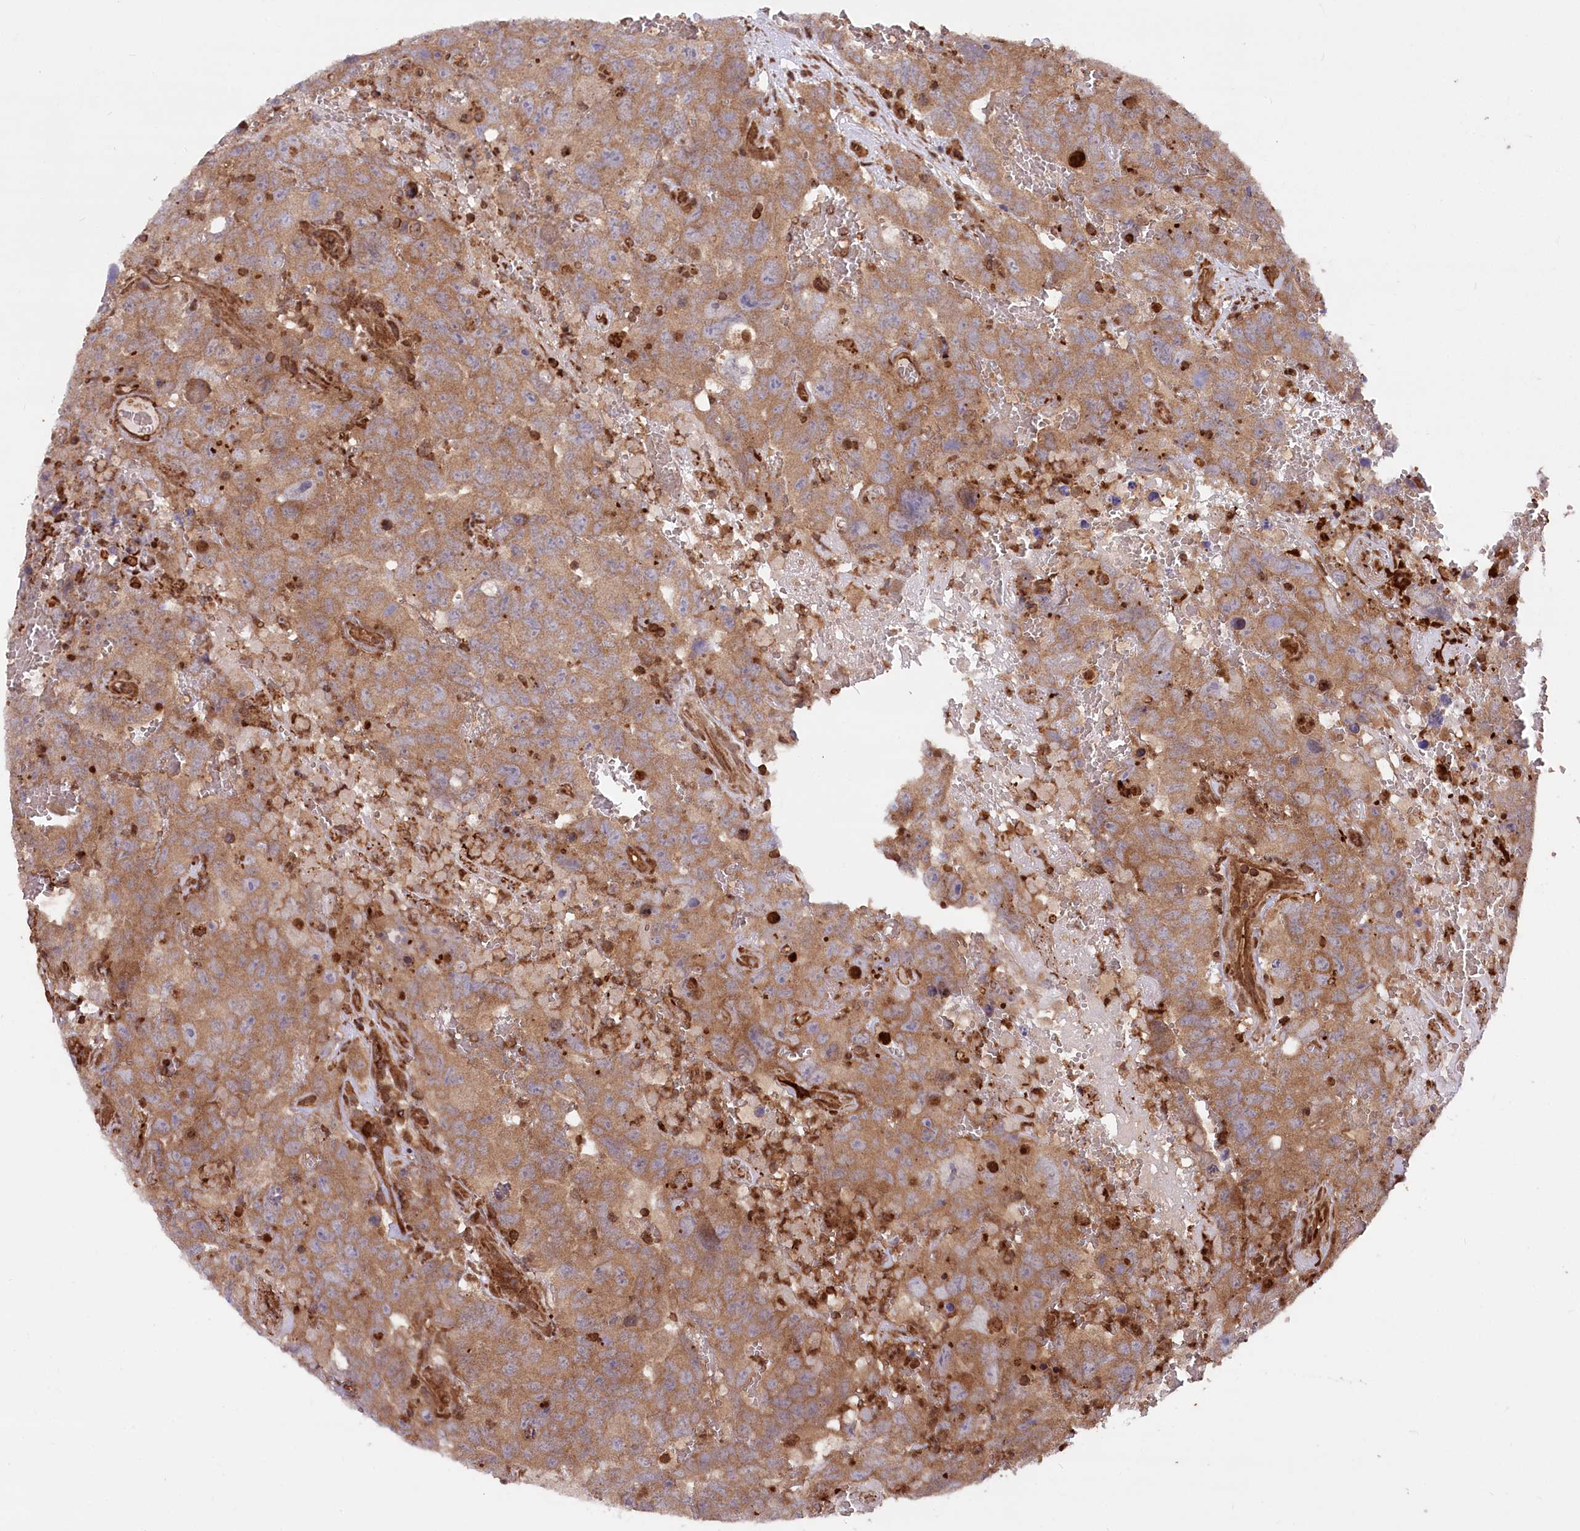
{"staining": {"intensity": "moderate", "quantity": ">75%", "location": "cytoplasmic/membranous"}, "tissue": "testis cancer", "cell_type": "Tumor cells", "image_type": "cancer", "snomed": [{"axis": "morphology", "description": "Carcinoma, Embryonal, NOS"}, {"axis": "topography", "description": "Testis"}], "caption": "Approximately >75% of tumor cells in embryonal carcinoma (testis) demonstrate moderate cytoplasmic/membranous protein staining as visualized by brown immunohistochemical staining.", "gene": "LSG1", "patient": {"sex": "male", "age": 45}}